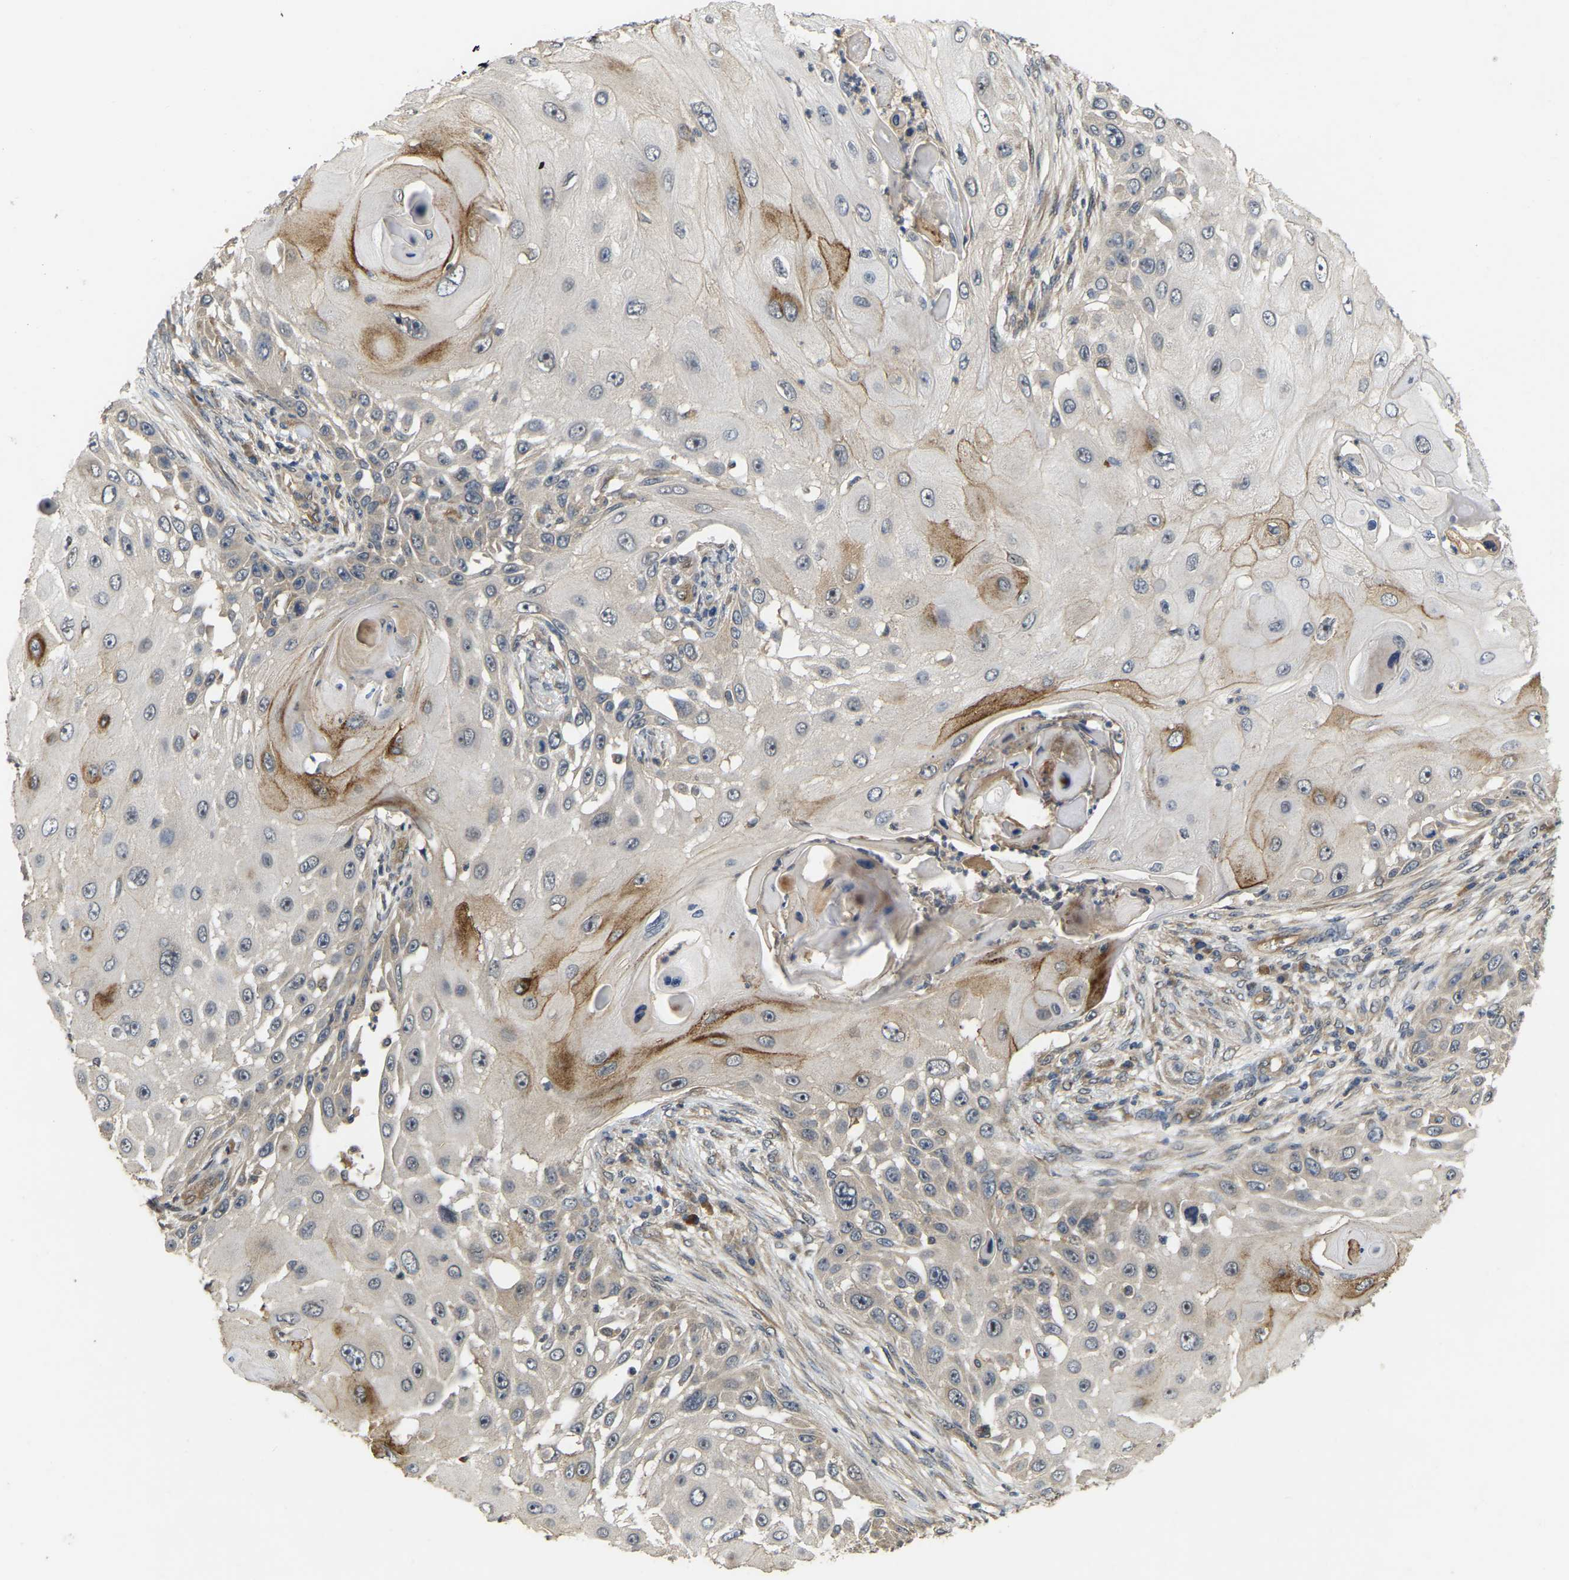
{"staining": {"intensity": "negative", "quantity": "none", "location": "none"}, "tissue": "skin cancer", "cell_type": "Tumor cells", "image_type": "cancer", "snomed": [{"axis": "morphology", "description": "Squamous cell carcinoma, NOS"}, {"axis": "topography", "description": "Skin"}], "caption": "Immunohistochemistry (IHC) of human skin cancer (squamous cell carcinoma) demonstrates no expression in tumor cells.", "gene": "LIMK2", "patient": {"sex": "female", "age": 44}}